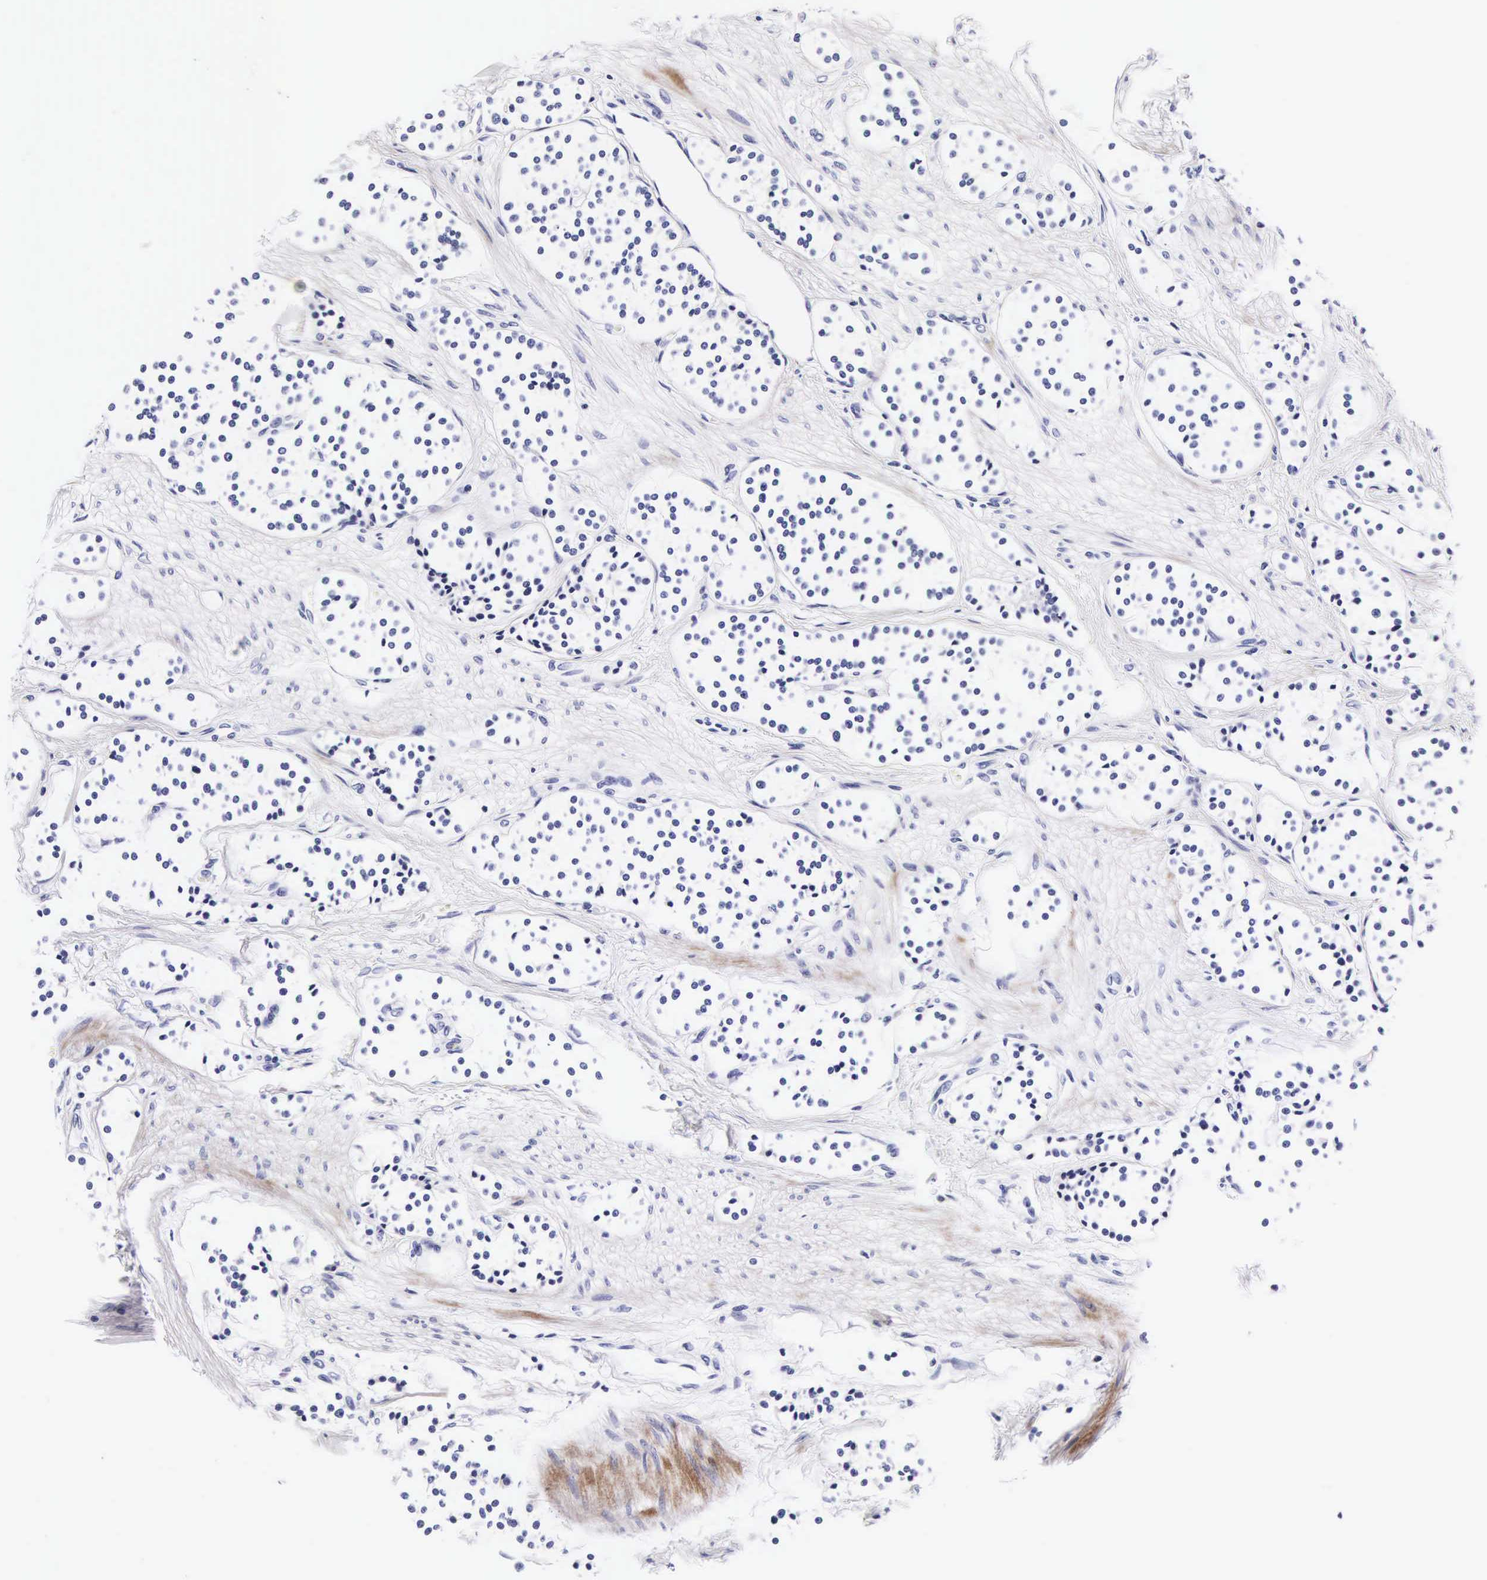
{"staining": {"intensity": "negative", "quantity": "none", "location": "none"}, "tissue": "carcinoid", "cell_type": "Tumor cells", "image_type": "cancer", "snomed": [{"axis": "morphology", "description": "Carcinoid, malignant, NOS"}, {"axis": "topography", "description": "Stomach"}], "caption": "The micrograph displays no staining of tumor cells in carcinoid.", "gene": "UPRT", "patient": {"sex": "female", "age": 76}}